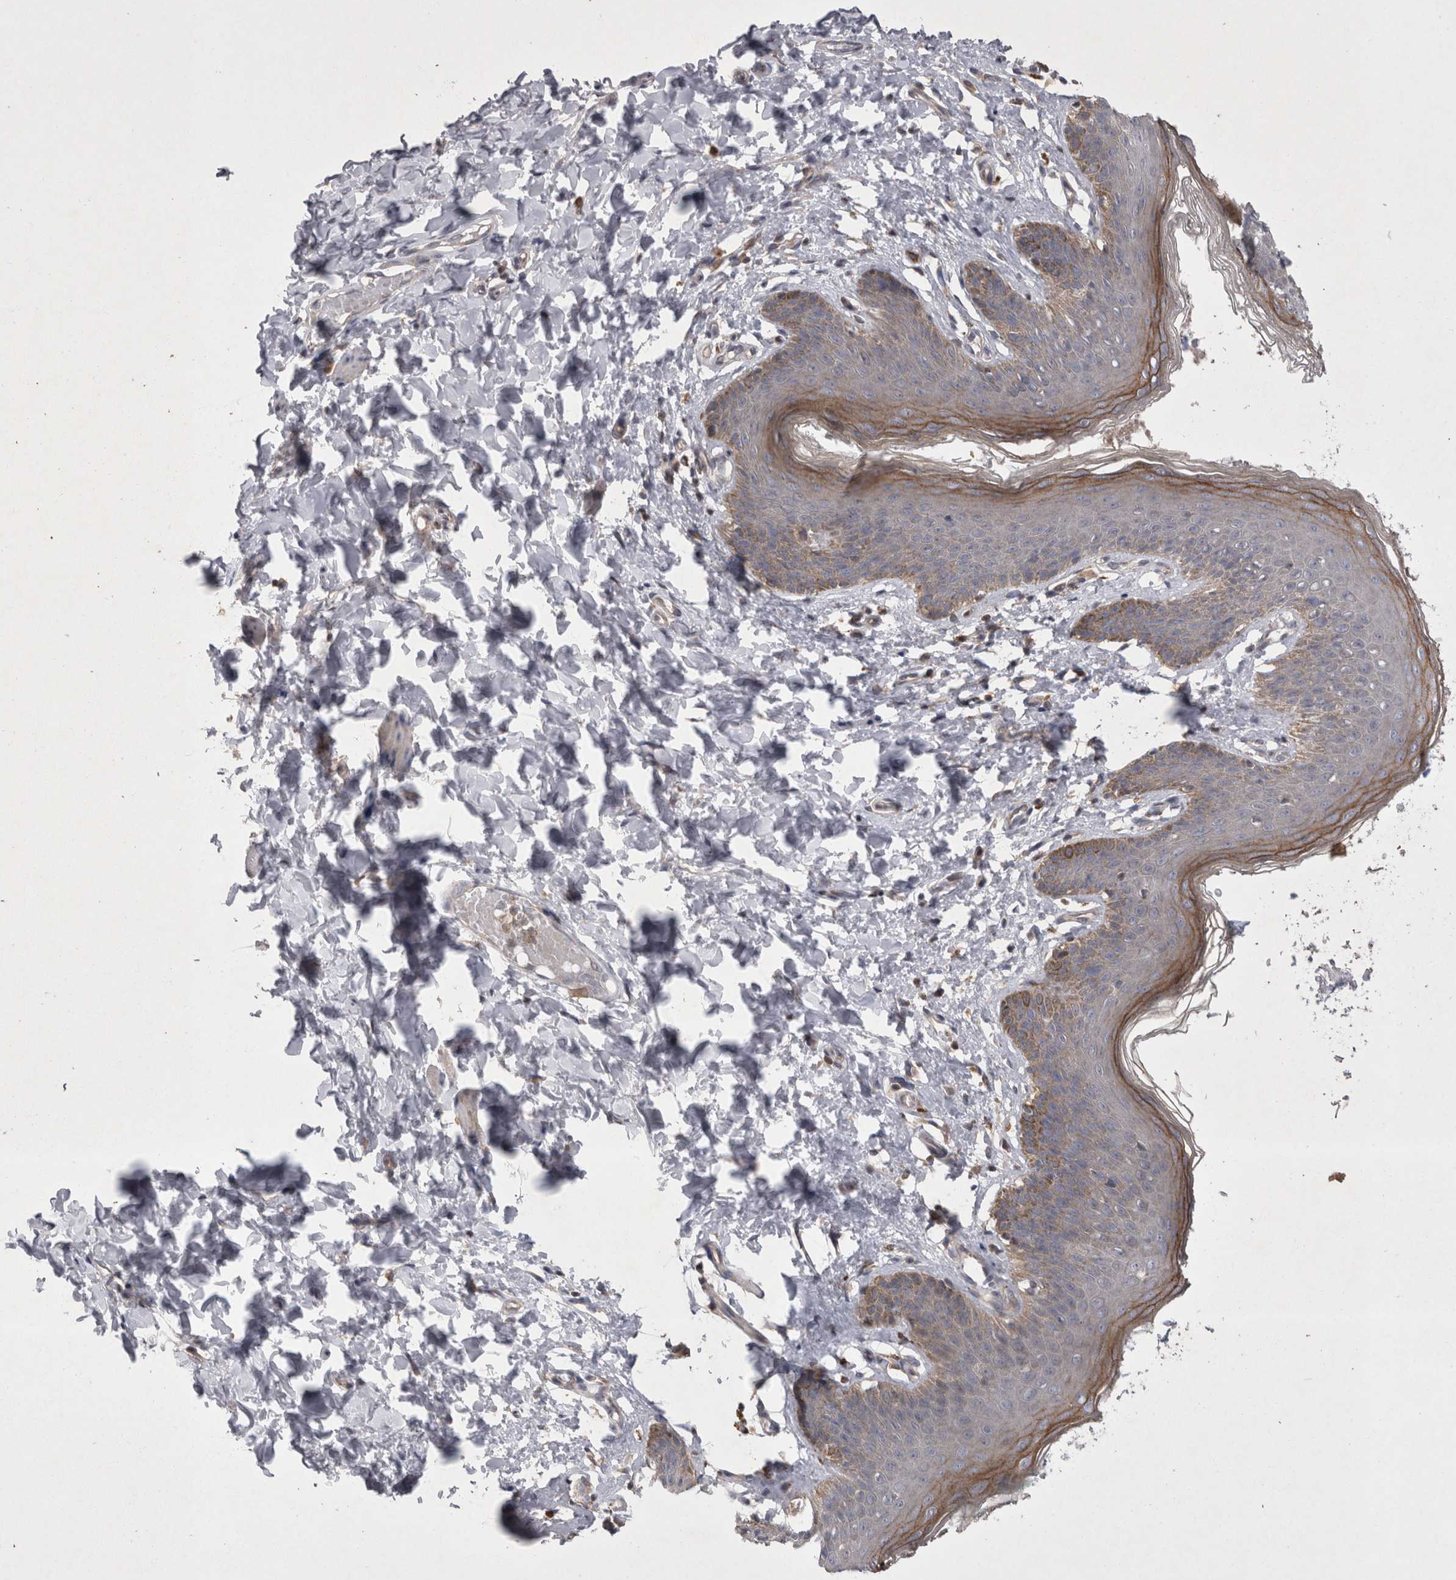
{"staining": {"intensity": "moderate", "quantity": "<25%", "location": "cytoplasmic/membranous"}, "tissue": "skin", "cell_type": "Epidermal cells", "image_type": "normal", "snomed": [{"axis": "morphology", "description": "Normal tissue, NOS"}, {"axis": "topography", "description": "Vulva"}], "caption": "The histopathology image displays a brown stain indicating the presence of a protein in the cytoplasmic/membranous of epidermal cells in skin. Immunohistochemistry stains the protein of interest in brown and the nuclei are stained blue.", "gene": "TSPOAP1", "patient": {"sex": "female", "age": 66}}